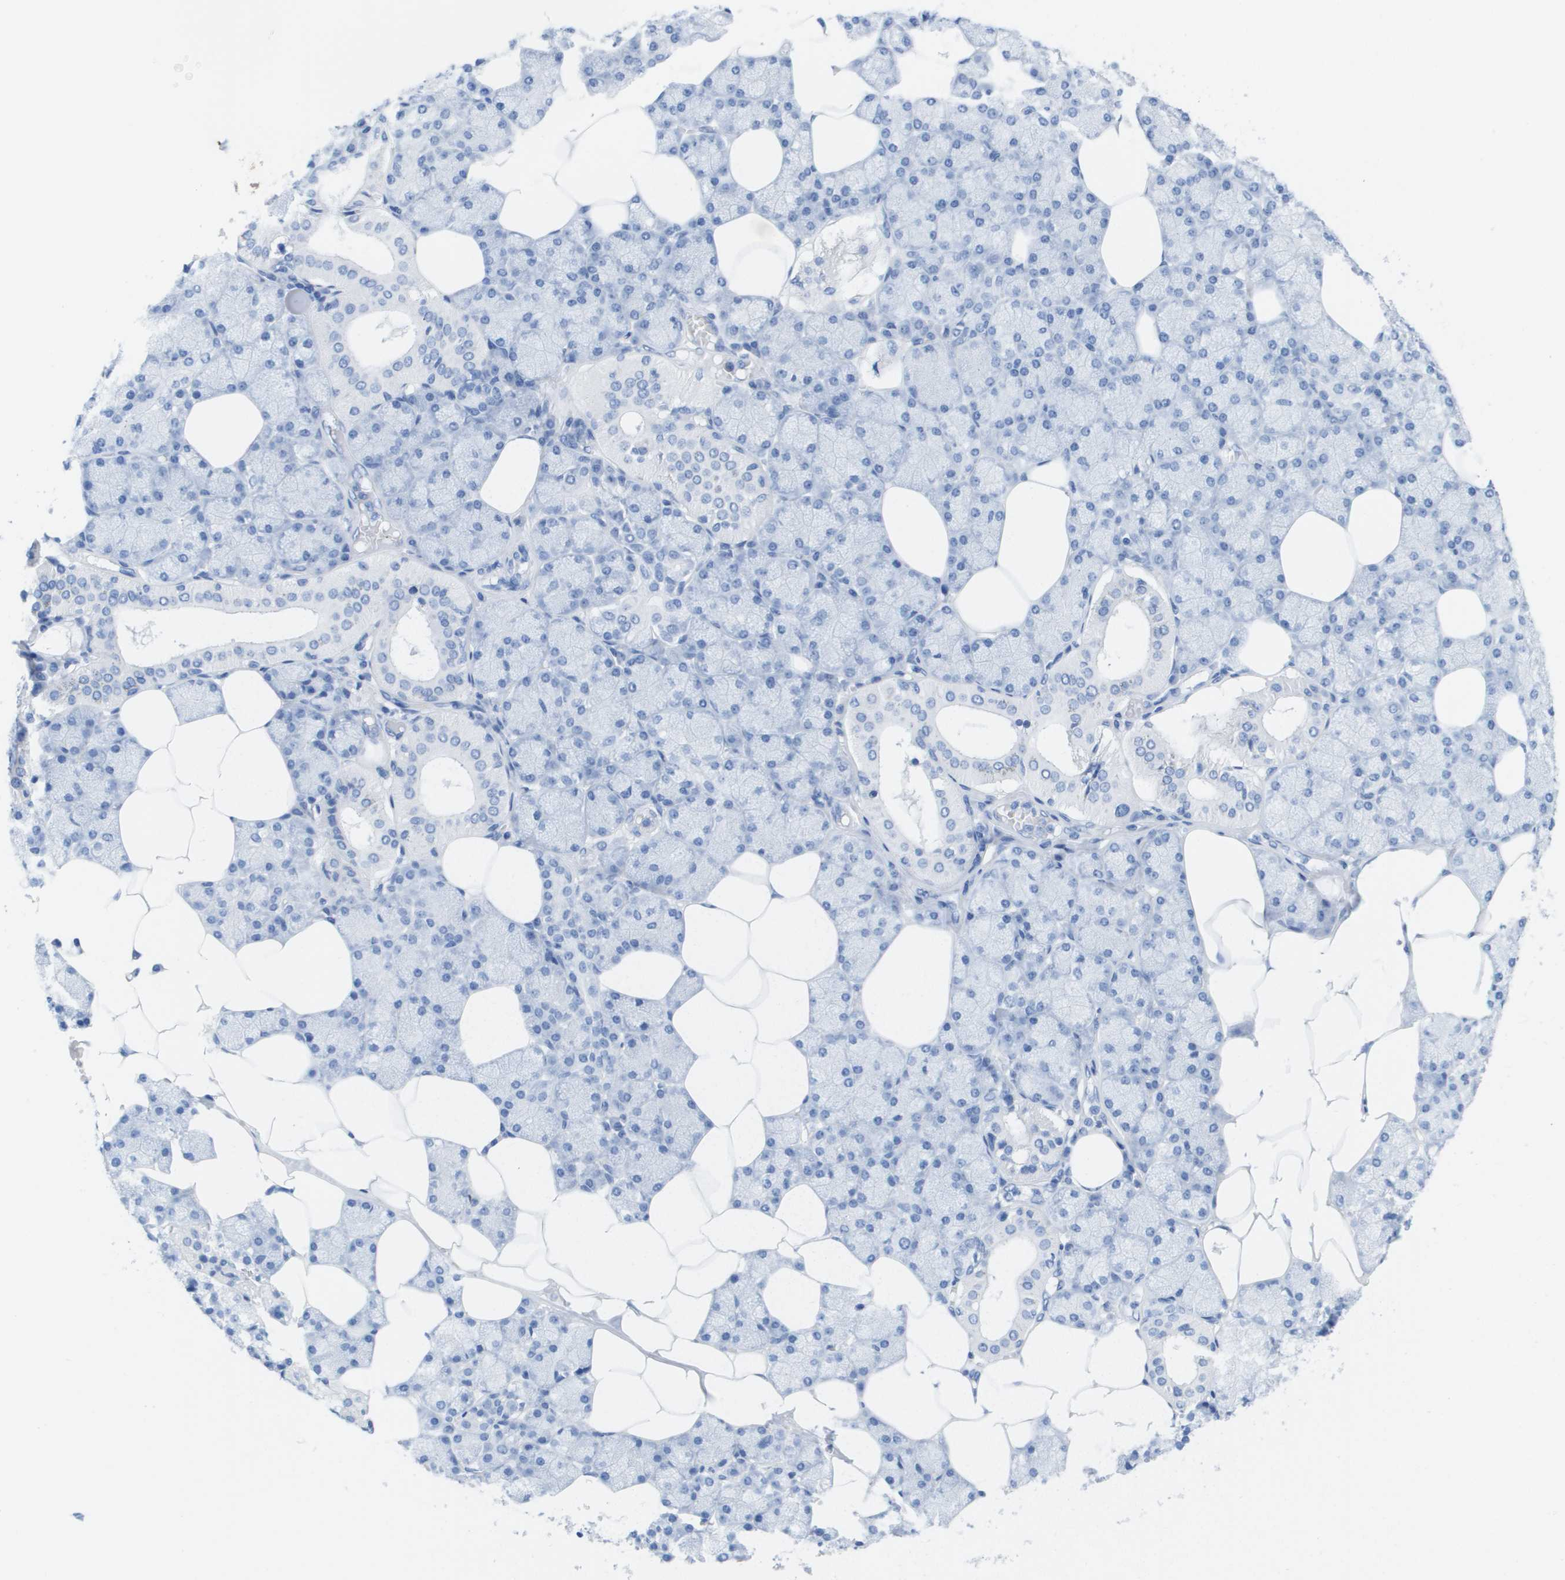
{"staining": {"intensity": "negative", "quantity": "none", "location": "none"}, "tissue": "salivary gland", "cell_type": "Glandular cells", "image_type": "normal", "snomed": [{"axis": "morphology", "description": "Normal tissue, NOS"}, {"axis": "topography", "description": "Salivary gland"}], "caption": "IHC histopathology image of benign salivary gland: salivary gland stained with DAB (3,3'-diaminobenzidine) demonstrates no significant protein positivity in glandular cells.", "gene": "KCNA3", "patient": {"sex": "male", "age": 62}}